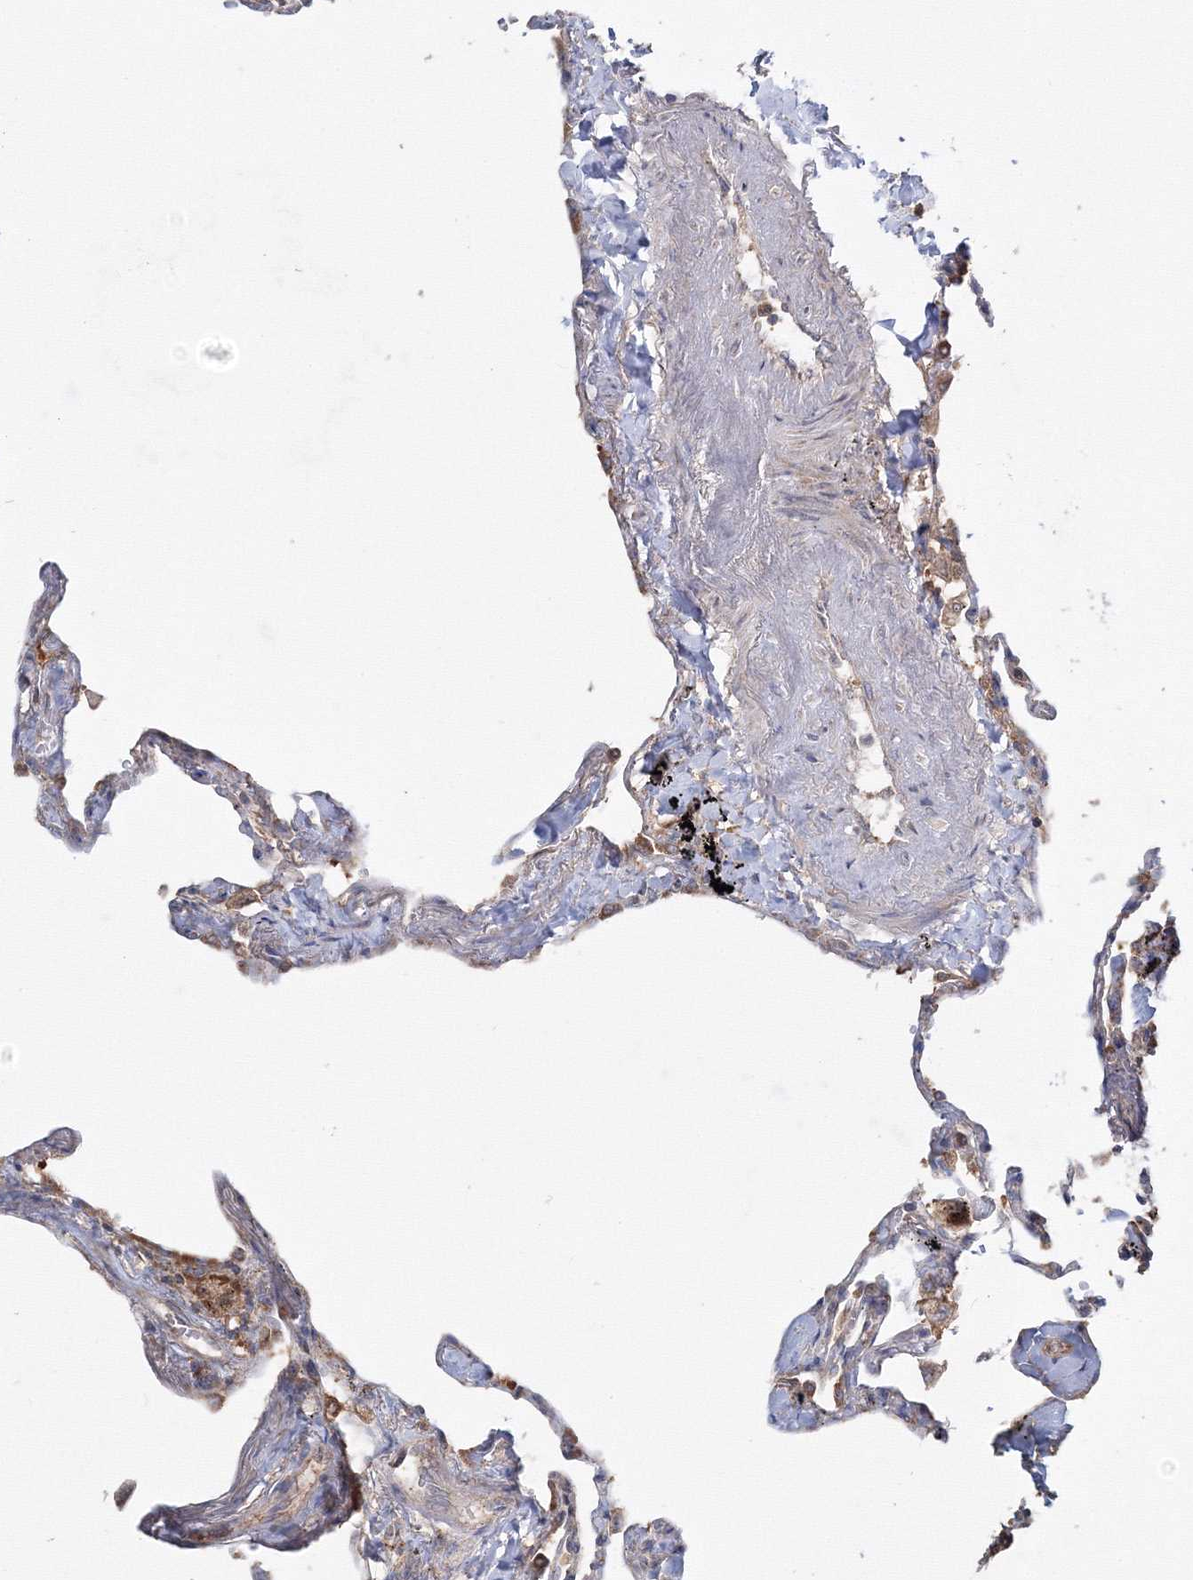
{"staining": {"intensity": "moderate", "quantity": "25%-75%", "location": "cytoplasmic/membranous"}, "tissue": "lung", "cell_type": "Alveolar cells", "image_type": "normal", "snomed": [{"axis": "morphology", "description": "Normal tissue, NOS"}, {"axis": "topography", "description": "Lung"}], "caption": "The histopathology image displays a brown stain indicating the presence of a protein in the cytoplasmic/membranous of alveolar cells in lung. Nuclei are stained in blue.", "gene": "PEX13", "patient": {"sex": "male", "age": 59}}